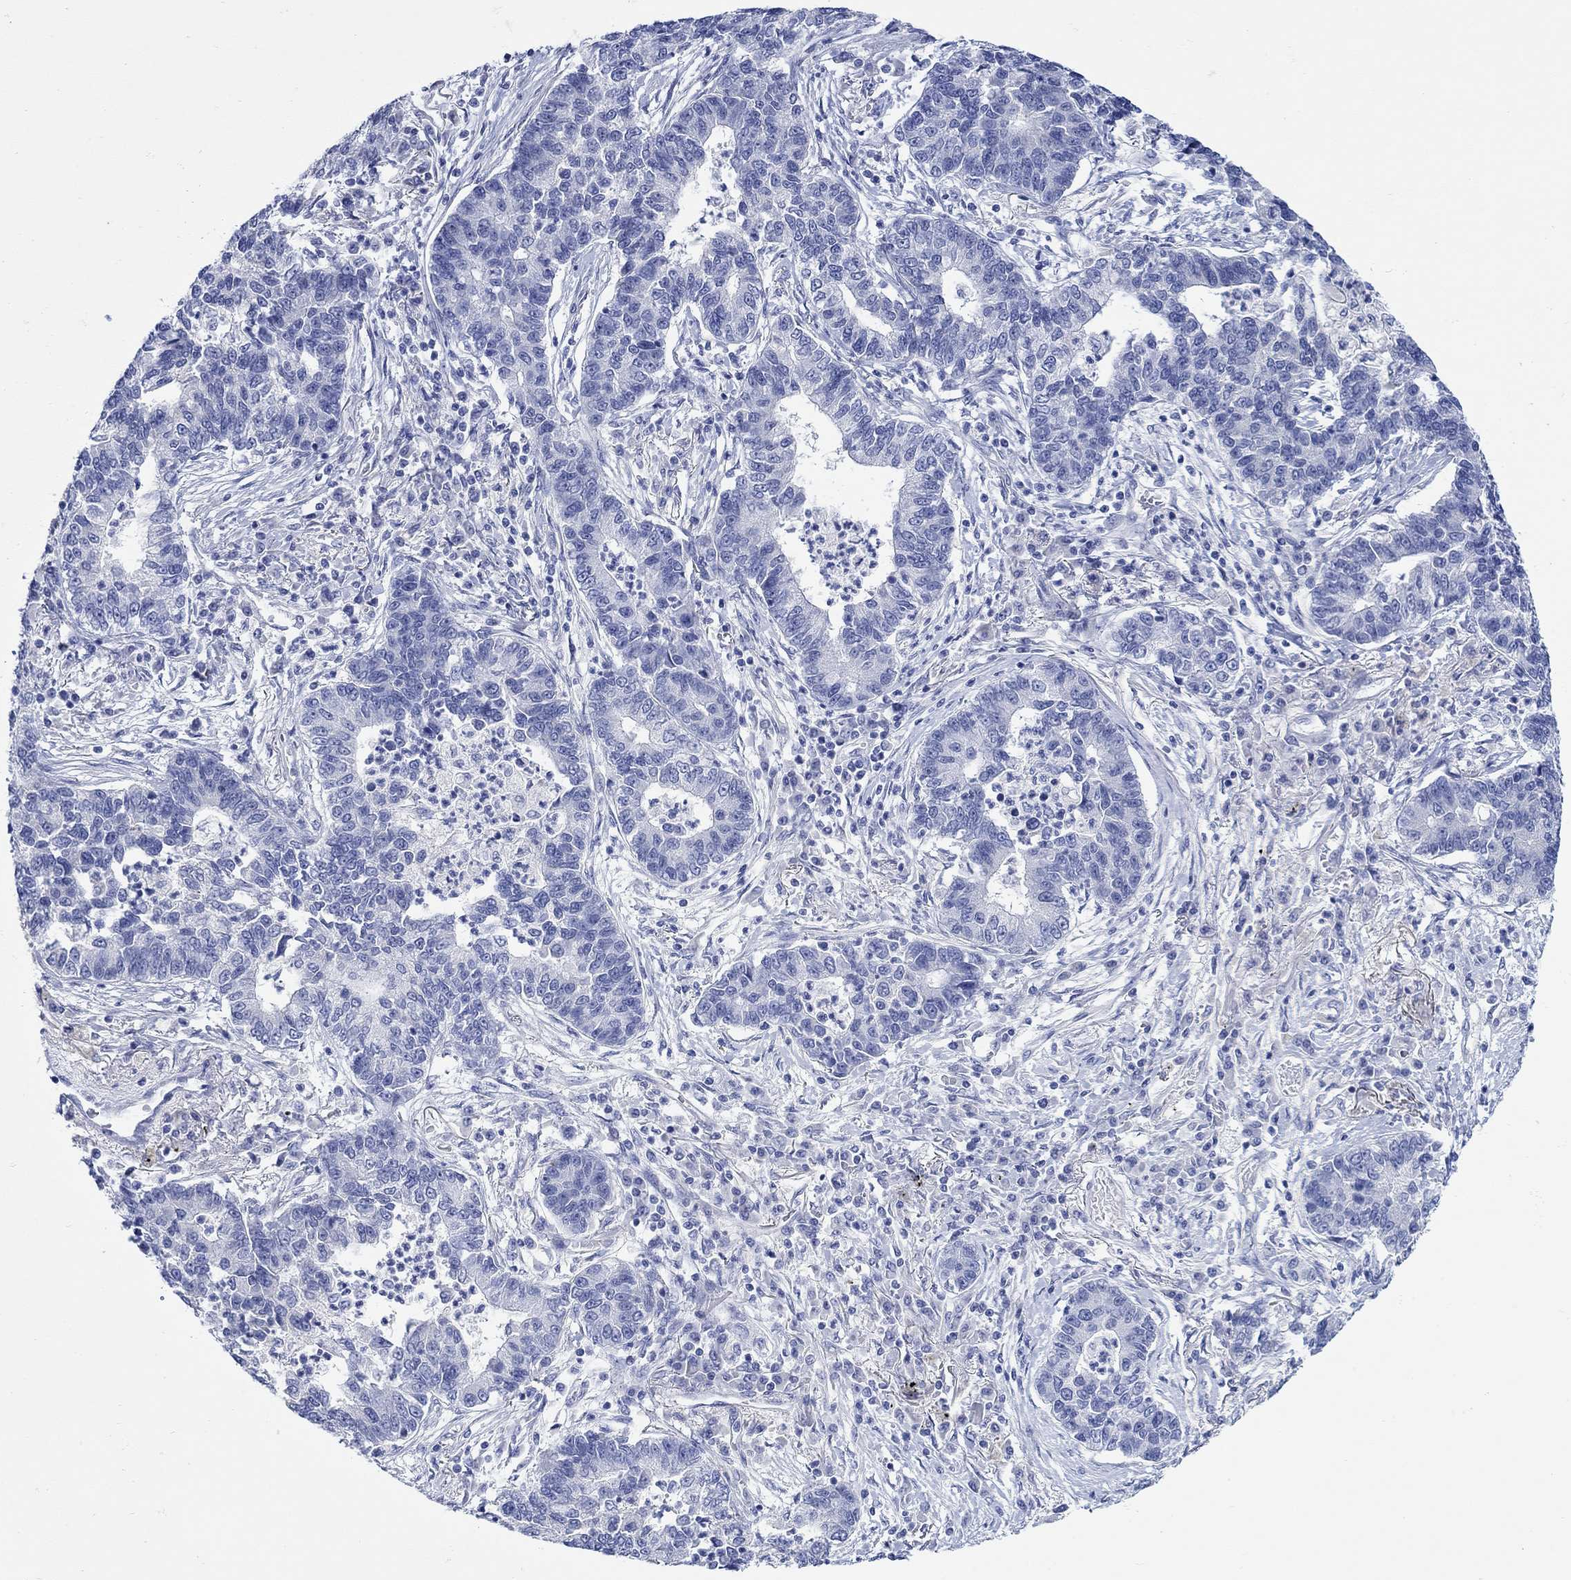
{"staining": {"intensity": "negative", "quantity": "none", "location": "none"}, "tissue": "lung cancer", "cell_type": "Tumor cells", "image_type": "cancer", "snomed": [{"axis": "morphology", "description": "Adenocarcinoma, NOS"}, {"axis": "topography", "description": "Lung"}], "caption": "Adenocarcinoma (lung) was stained to show a protein in brown. There is no significant positivity in tumor cells. (DAB IHC with hematoxylin counter stain).", "gene": "KRT222", "patient": {"sex": "female", "age": 57}}